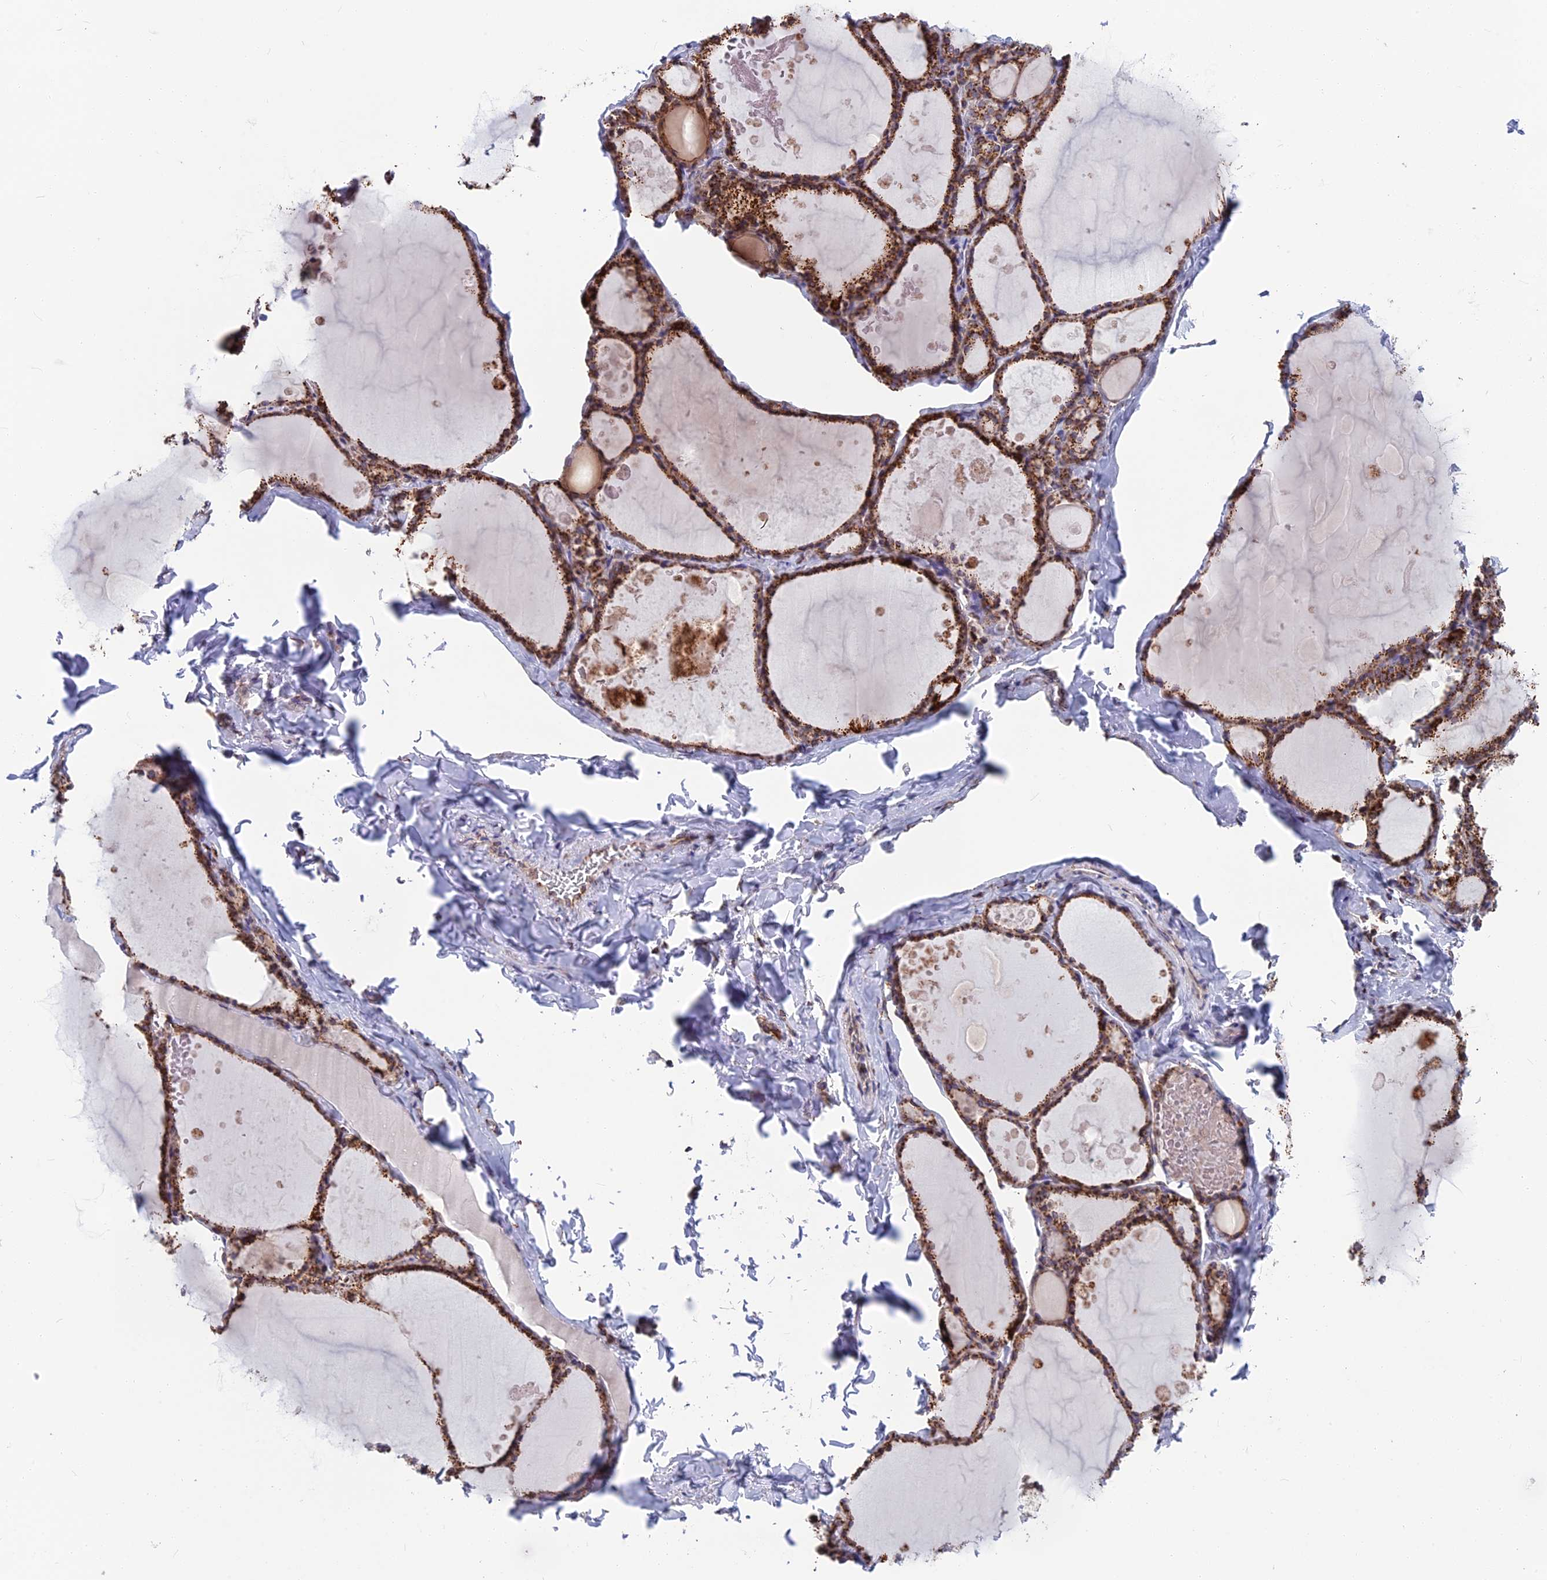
{"staining": {"intensity": "strong", "quantity": ">75%", "location": "cytoplasmic/membranous"}, "tissue": "thyroid gland", "cell_type": "Glandular cells", "image_type": "normal", "snomed": [{"axis": "morphology", "description": "Normal tissue, NOS"}, {"axis": "topography", "description": "Thyroid gland"}], "caption": "Immunohistochemical staining of benign human thyroid gland displays strong cytoplasmic/membranous protein expression in approximately >75% of glandular cells.", "gene": "CS", "patient": {"sex": "male", "age": 56}}